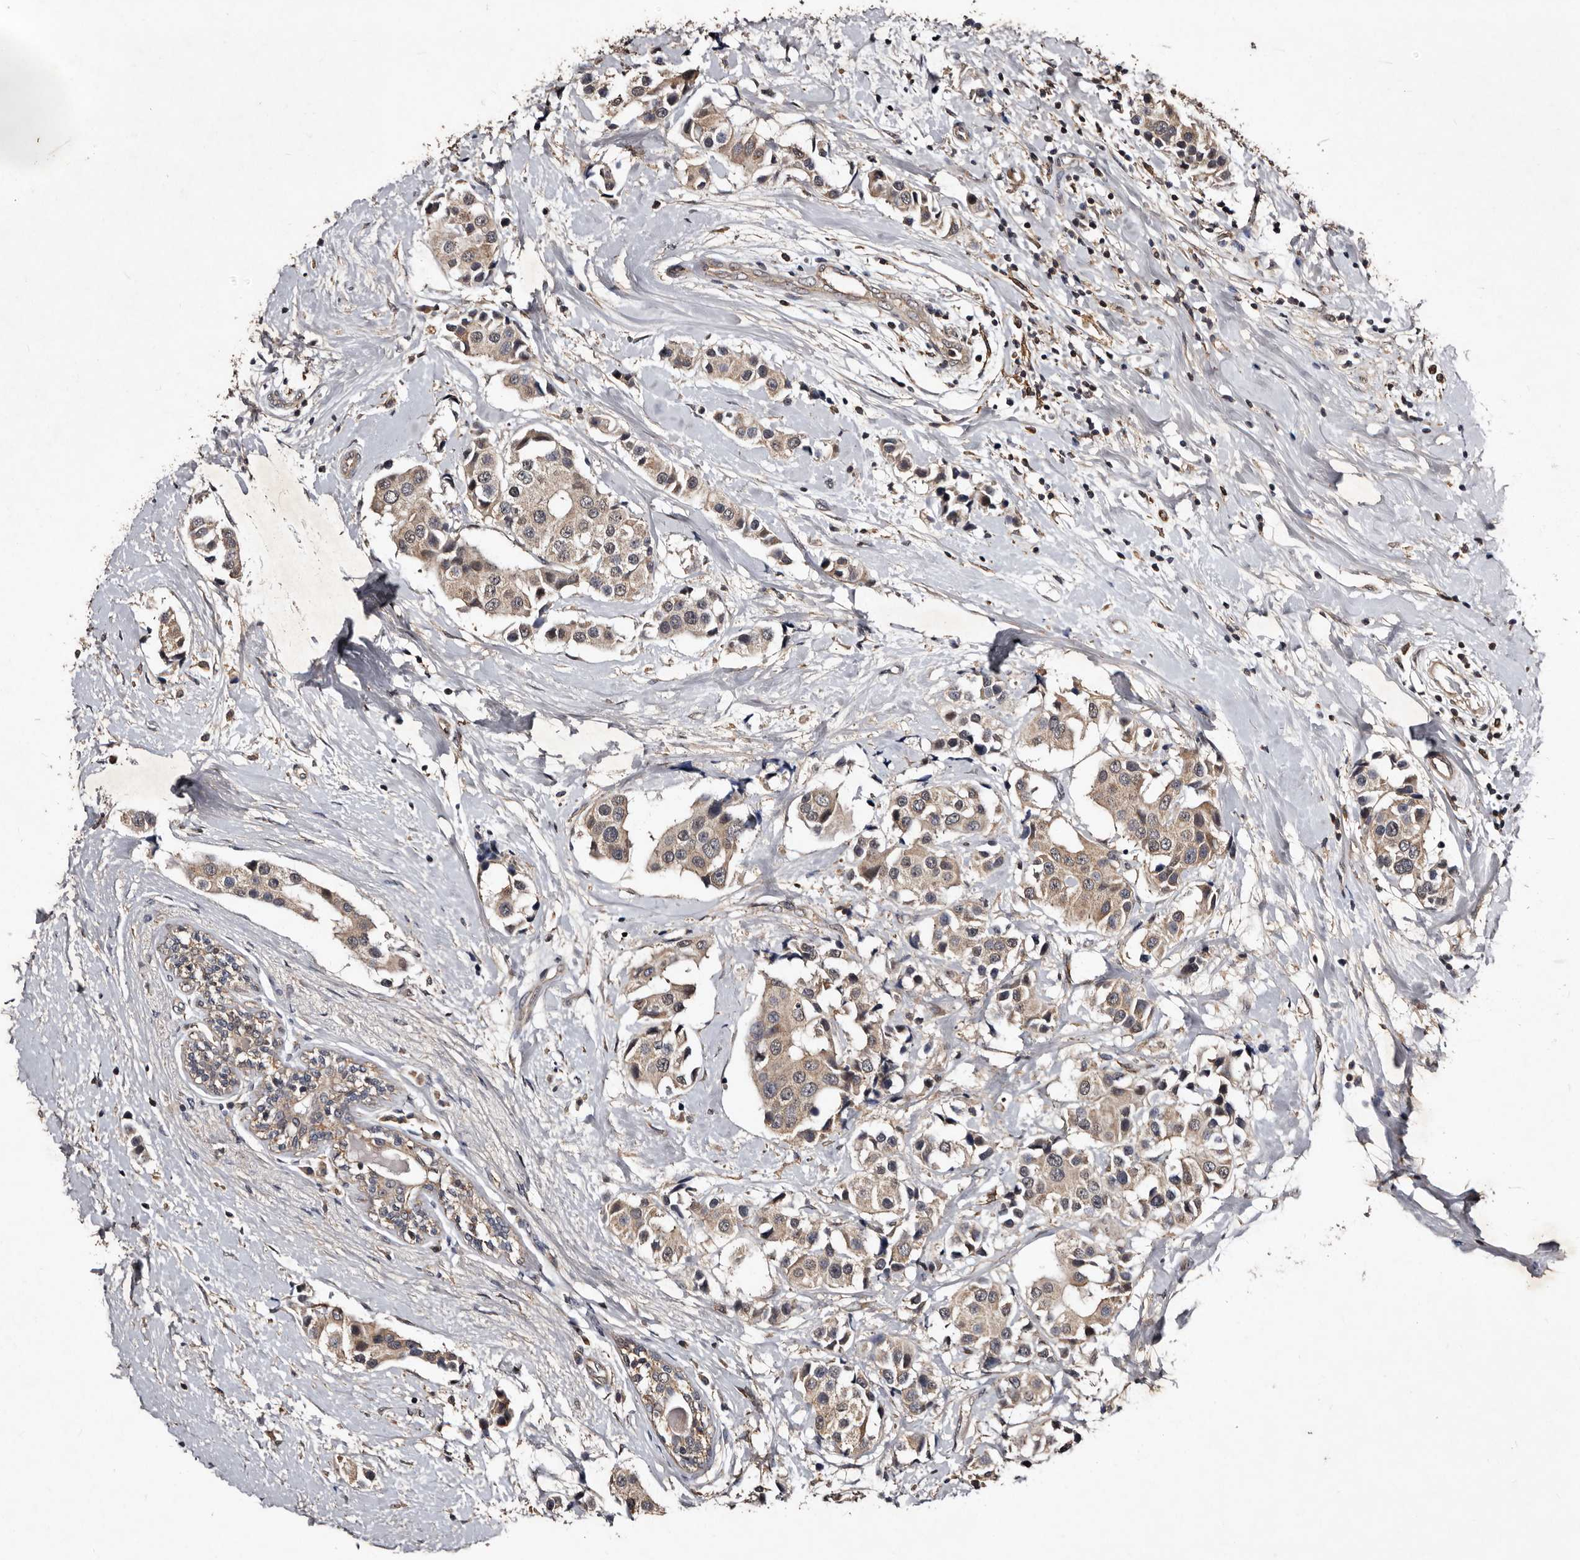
{"staining": {"intensity": "weak", "quantity": ">75%", "location": "cytoplasmic/membranous"}, "tissue": "breast cancer", "cell_type": "Tumor cells", "image_type": "cancer", "snomed": [{"axis": "morphology", "description": "Normal tissue, NOS"}, {"axis": "morphology", "description": "Duct carcinoma"}, {"axis": "topography", "description": "Breast"}], "caption": "Human intraductal carcinoma (breast) stained for a protein (brown) demonstrates weak cytoplasmic/membranous positive staining in about >75% of tumor cells.", "gene": "MKRN3", "patient": {"sex": "female", "age": 39}}